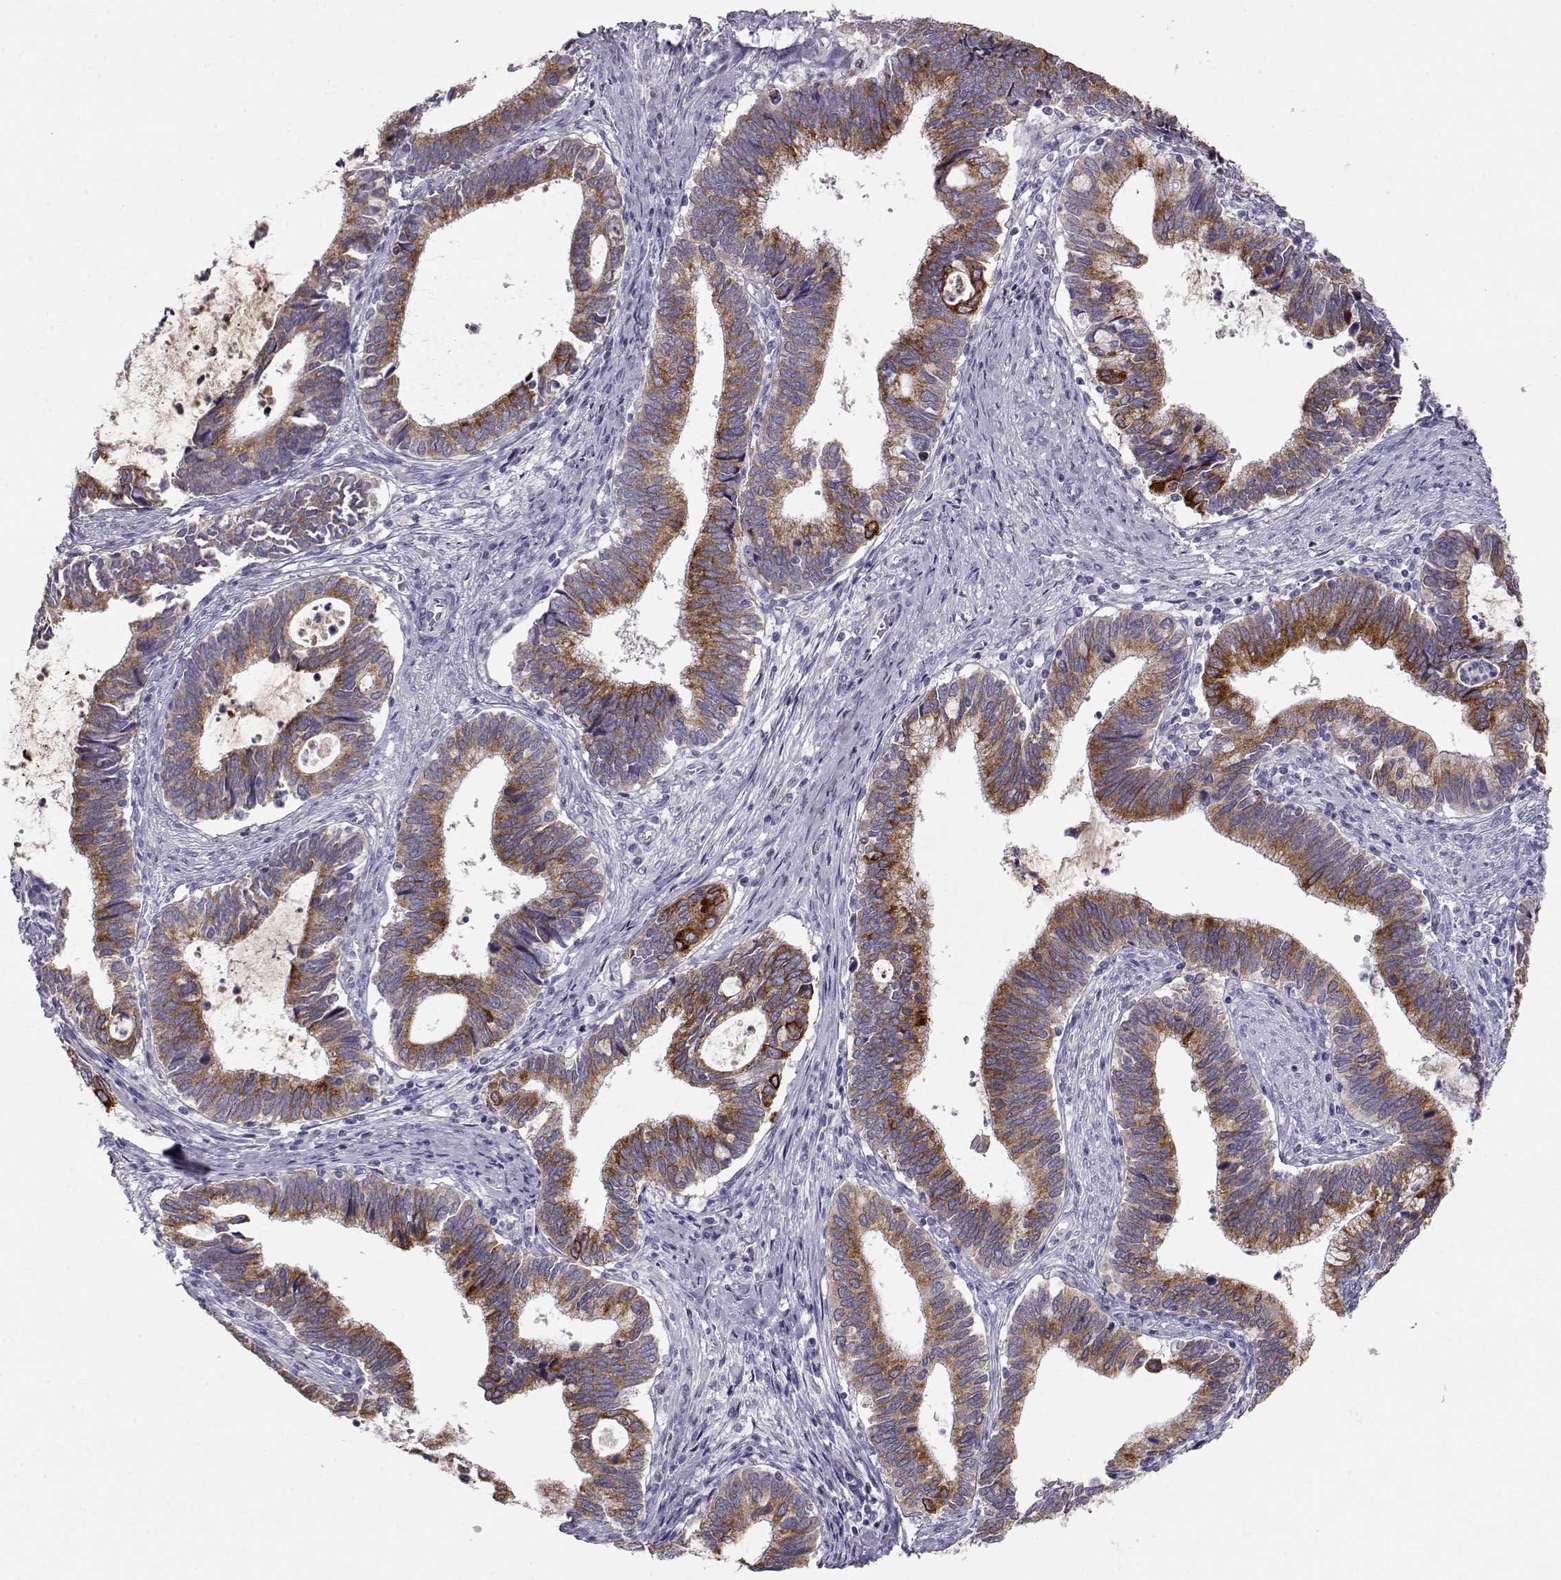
{"staining": {"intensity": "strong", "quantity": ">75%", "location": "cytoplasmic/membranous"}, "tissue": "cervical cancer", "cell_type": "Tumor cells", "image_type": "cancer", "snomed": [{"axis": "morphology", "description": "Adenocarcinoma, NOS"}, {"axis": "topography", "description": "Cervix"}], "caption": "Immunohistochemistry (IHC) (DAB (3,3'-diaminobenzidine)) staining of human cervical adenocarcinoma demonstrates strong cytoplasmic/membranous protein expression in about >75% of tumor cells.", "gene": "LAMB3", "patient": {"sex": "female", "age": 42}}